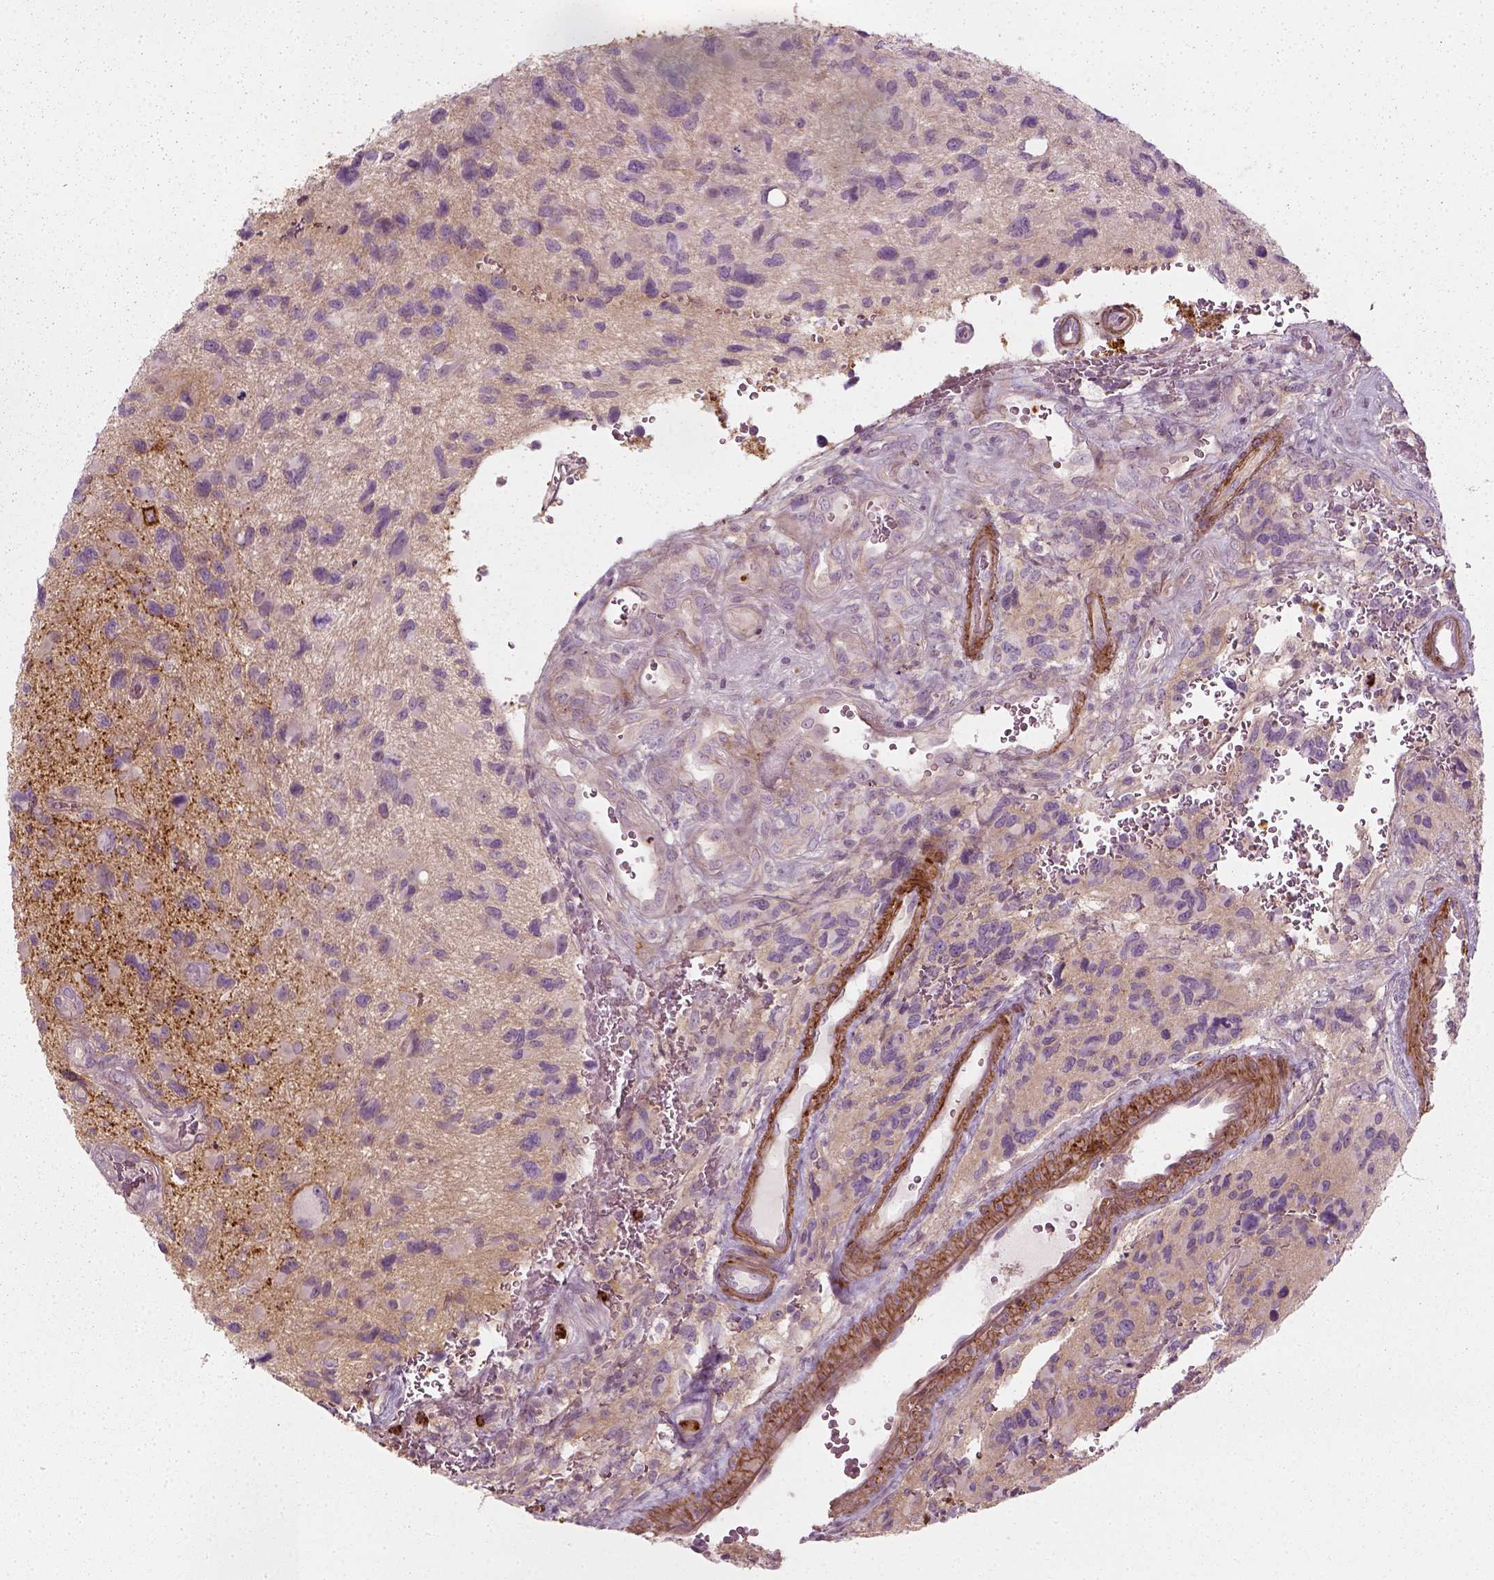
{"staining": {"intensity": "negative", "quantity": "none", "location": "none"}, "tissue": "glioma", "cell_type": "Tumor cells", "image_type": "cancer", "snomed": [{"axis": "morphology", "description": "Glioma, malignant, NOS"}, {"axis": "morphology", "description": "Glioma, malignant, High grade"}, {"axis": "topography", "description": "Brain"}], "caption": "Tumor cells show no significant expression in glioma.", "gene": "NPTN", "patient": {"sex": "female", "age": 71}}